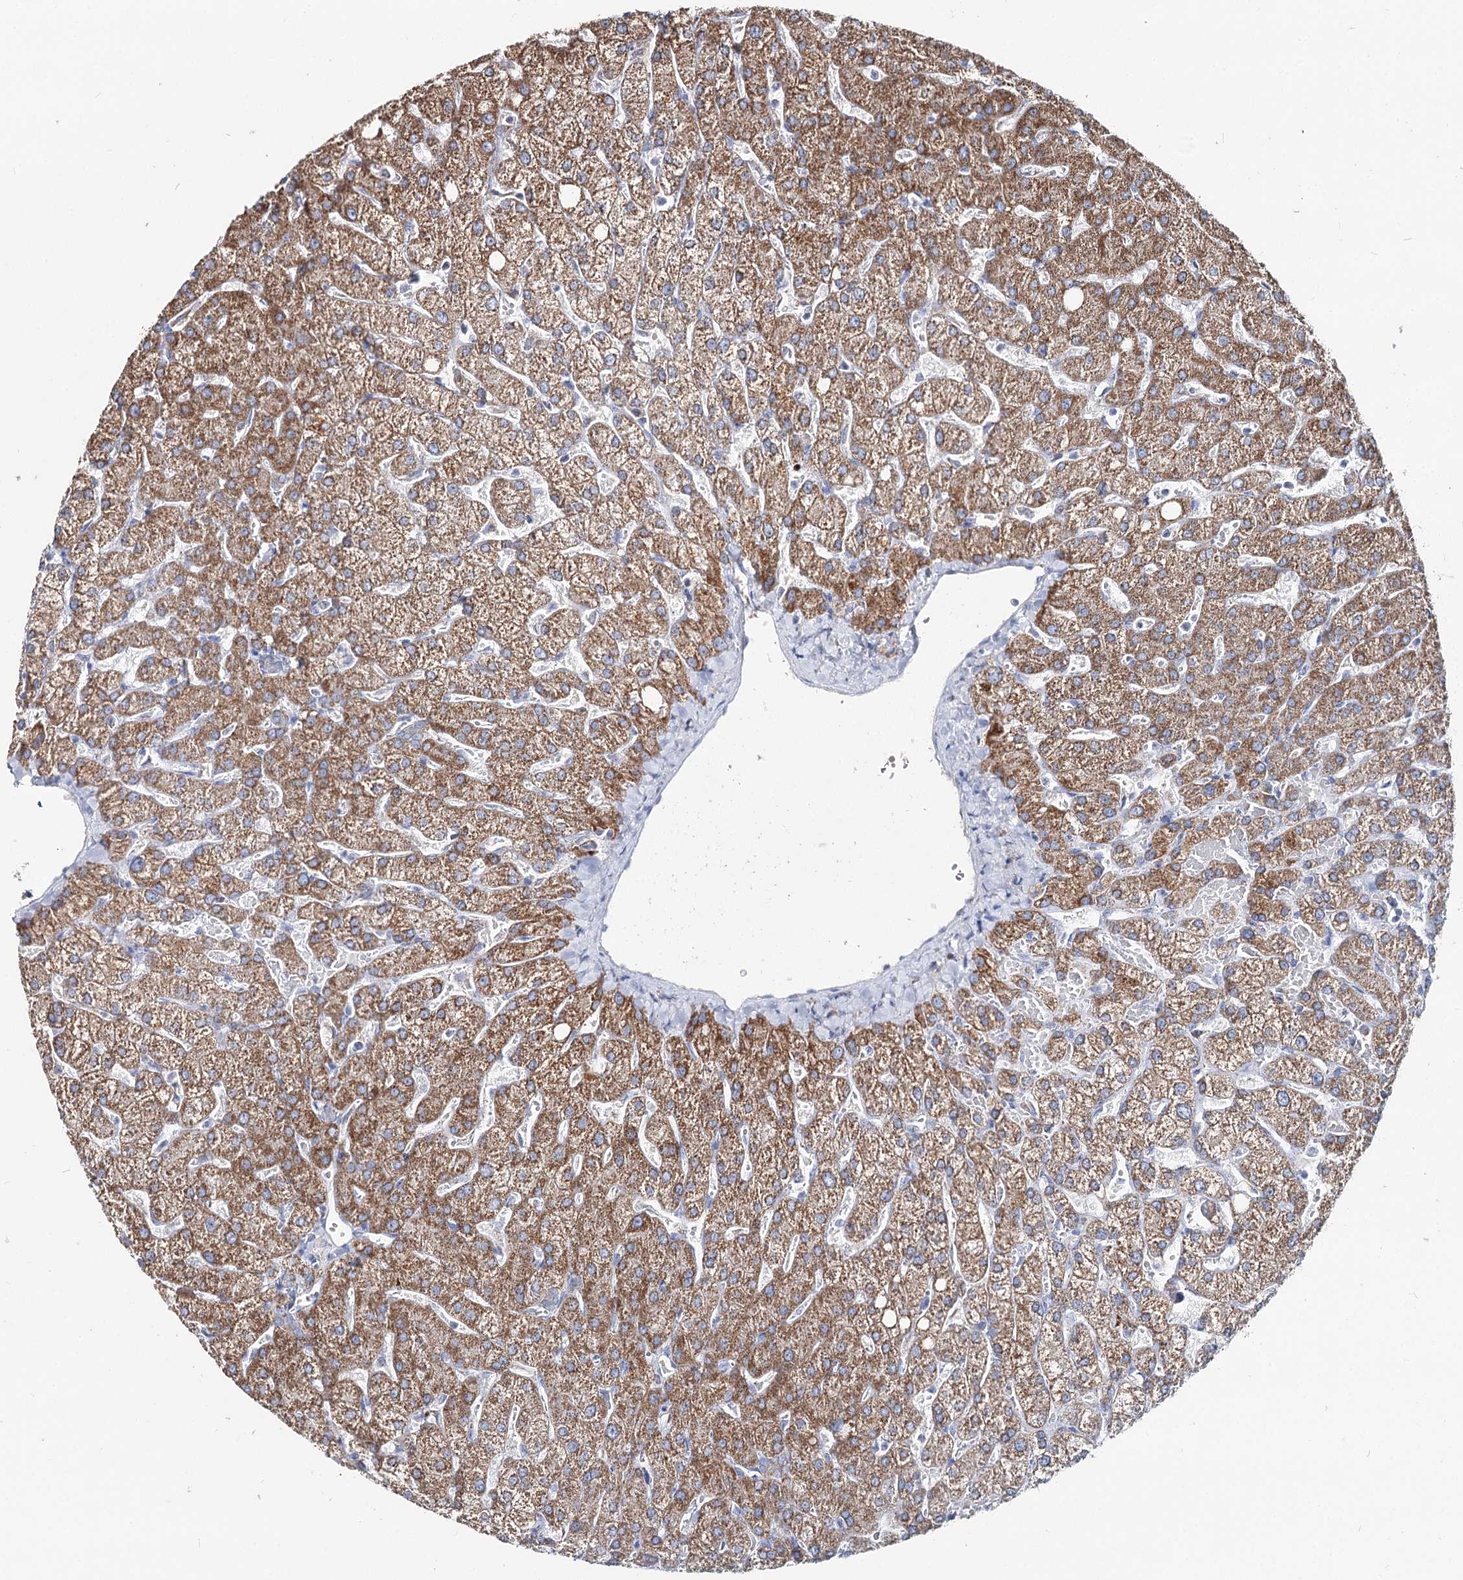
{"staining": {"intensity": "weak", "quantity": ">75%", "location": "cytoplasmic/membranous"}, "tissue": "liver", "cell_type": "Cholangiocytes", "image_type": "normal", "snomed": [{"axis": "morphology", "description": "Normal tissue, NOS"}, {"axis": "topography", "description": "Liver"}], "caption": "Protein staining demonstrates weak cytoplasmic/membranous expression in approximately >75% of cholangiocytes in normal liver.", "gene": "MCCC2", "patient": {"sex": "female", "age": 54}}